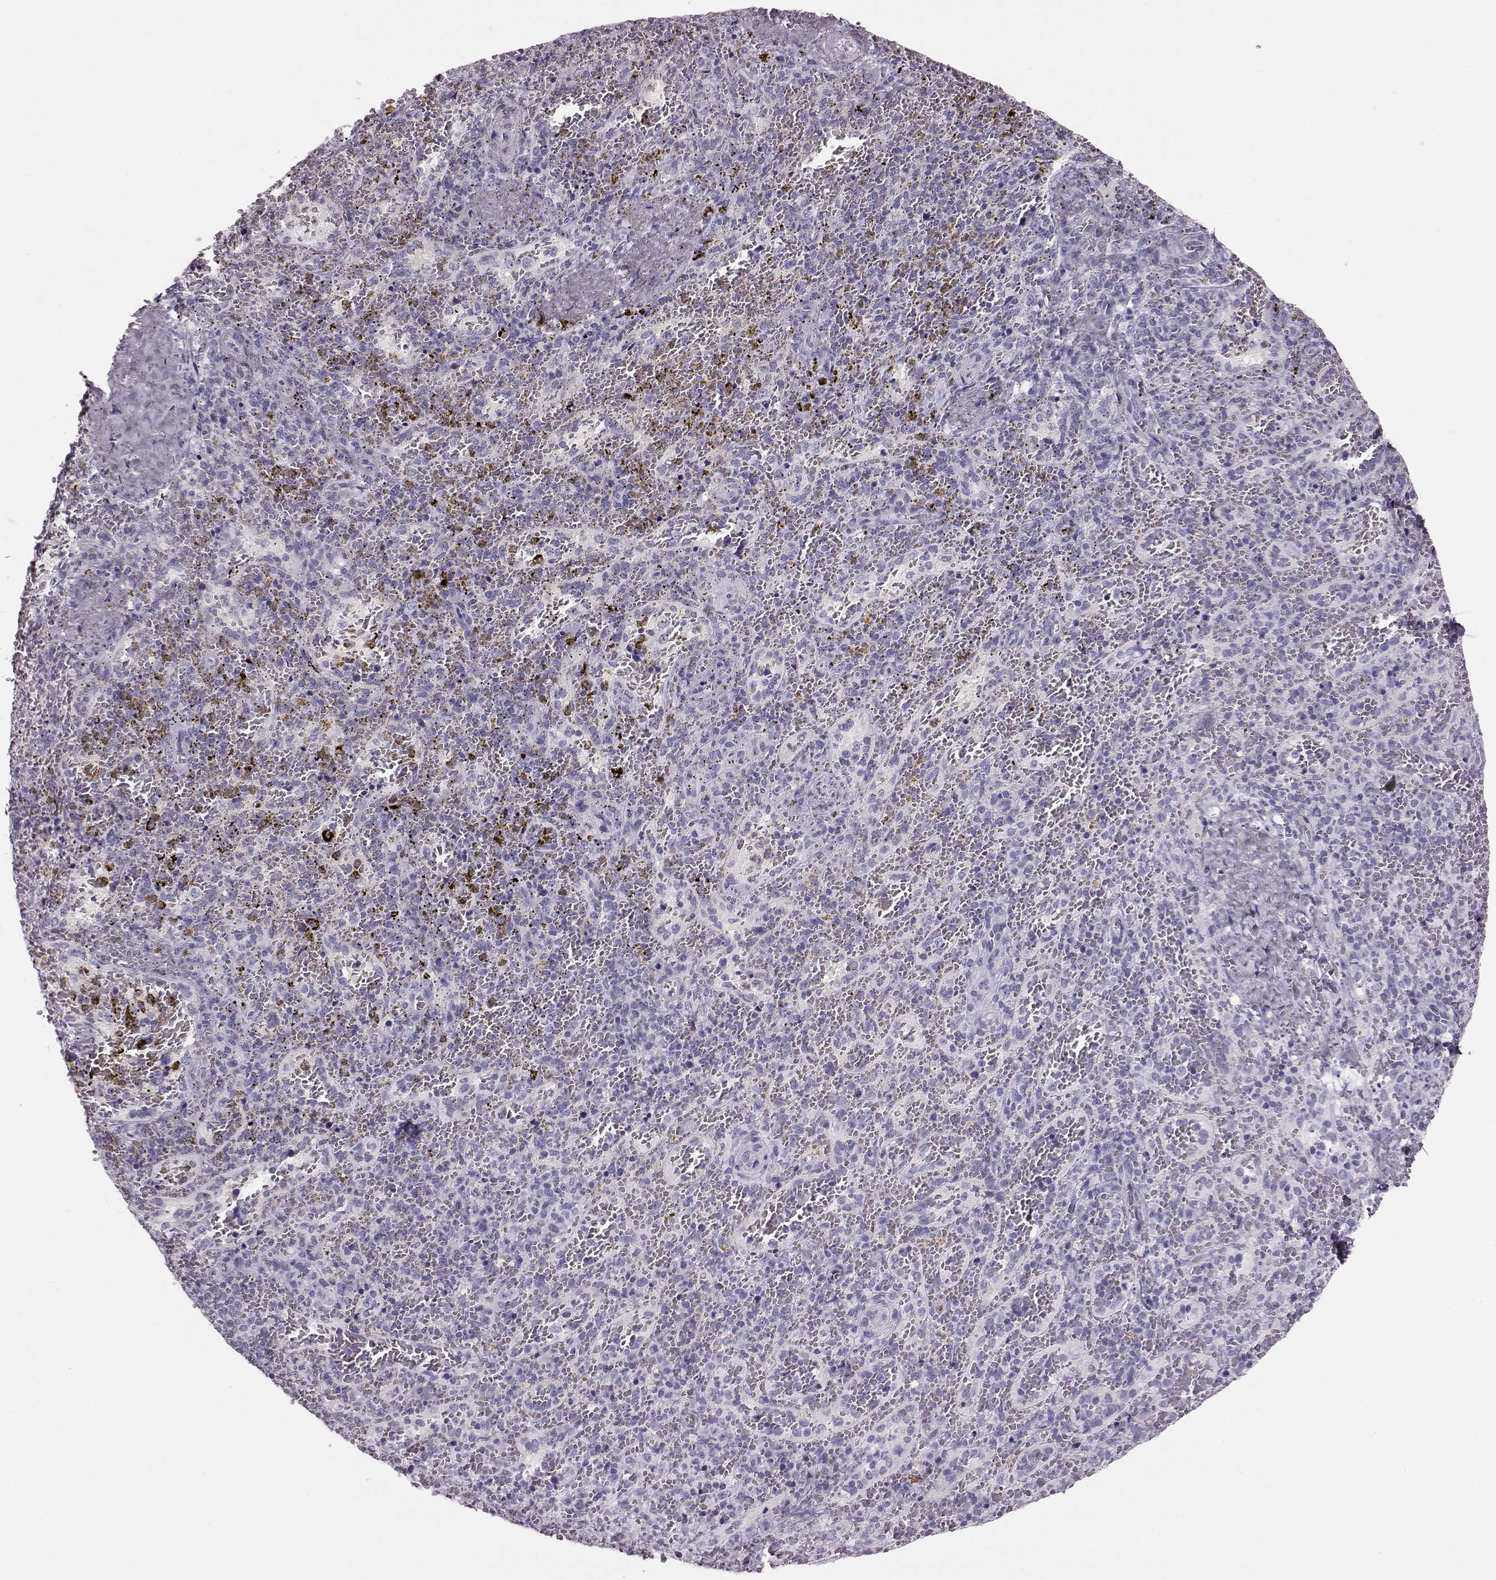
{"staining": {"intensity": "negative", "quantity": "none", "location": "none"}, "tissue": "spleen", "cell_type": "Cells in red pulp", "image_type": "normal", "snomed": [{"axis": "morphology", "description": "Normal tissue, NOS"}, {"axis": "topography", "description": "Spleen"}], "caption": "DAB immunohistochemical staining of unremarkable human spleen exhibits no significant positivity in cells in red pulp. (Brightfield microscopy of DAB (3,3'-diaminobenzidine) immunohistochemistry at high magnification).", "gene": "TCHHL1", "patient": {"sex": "female", "age": 50}}